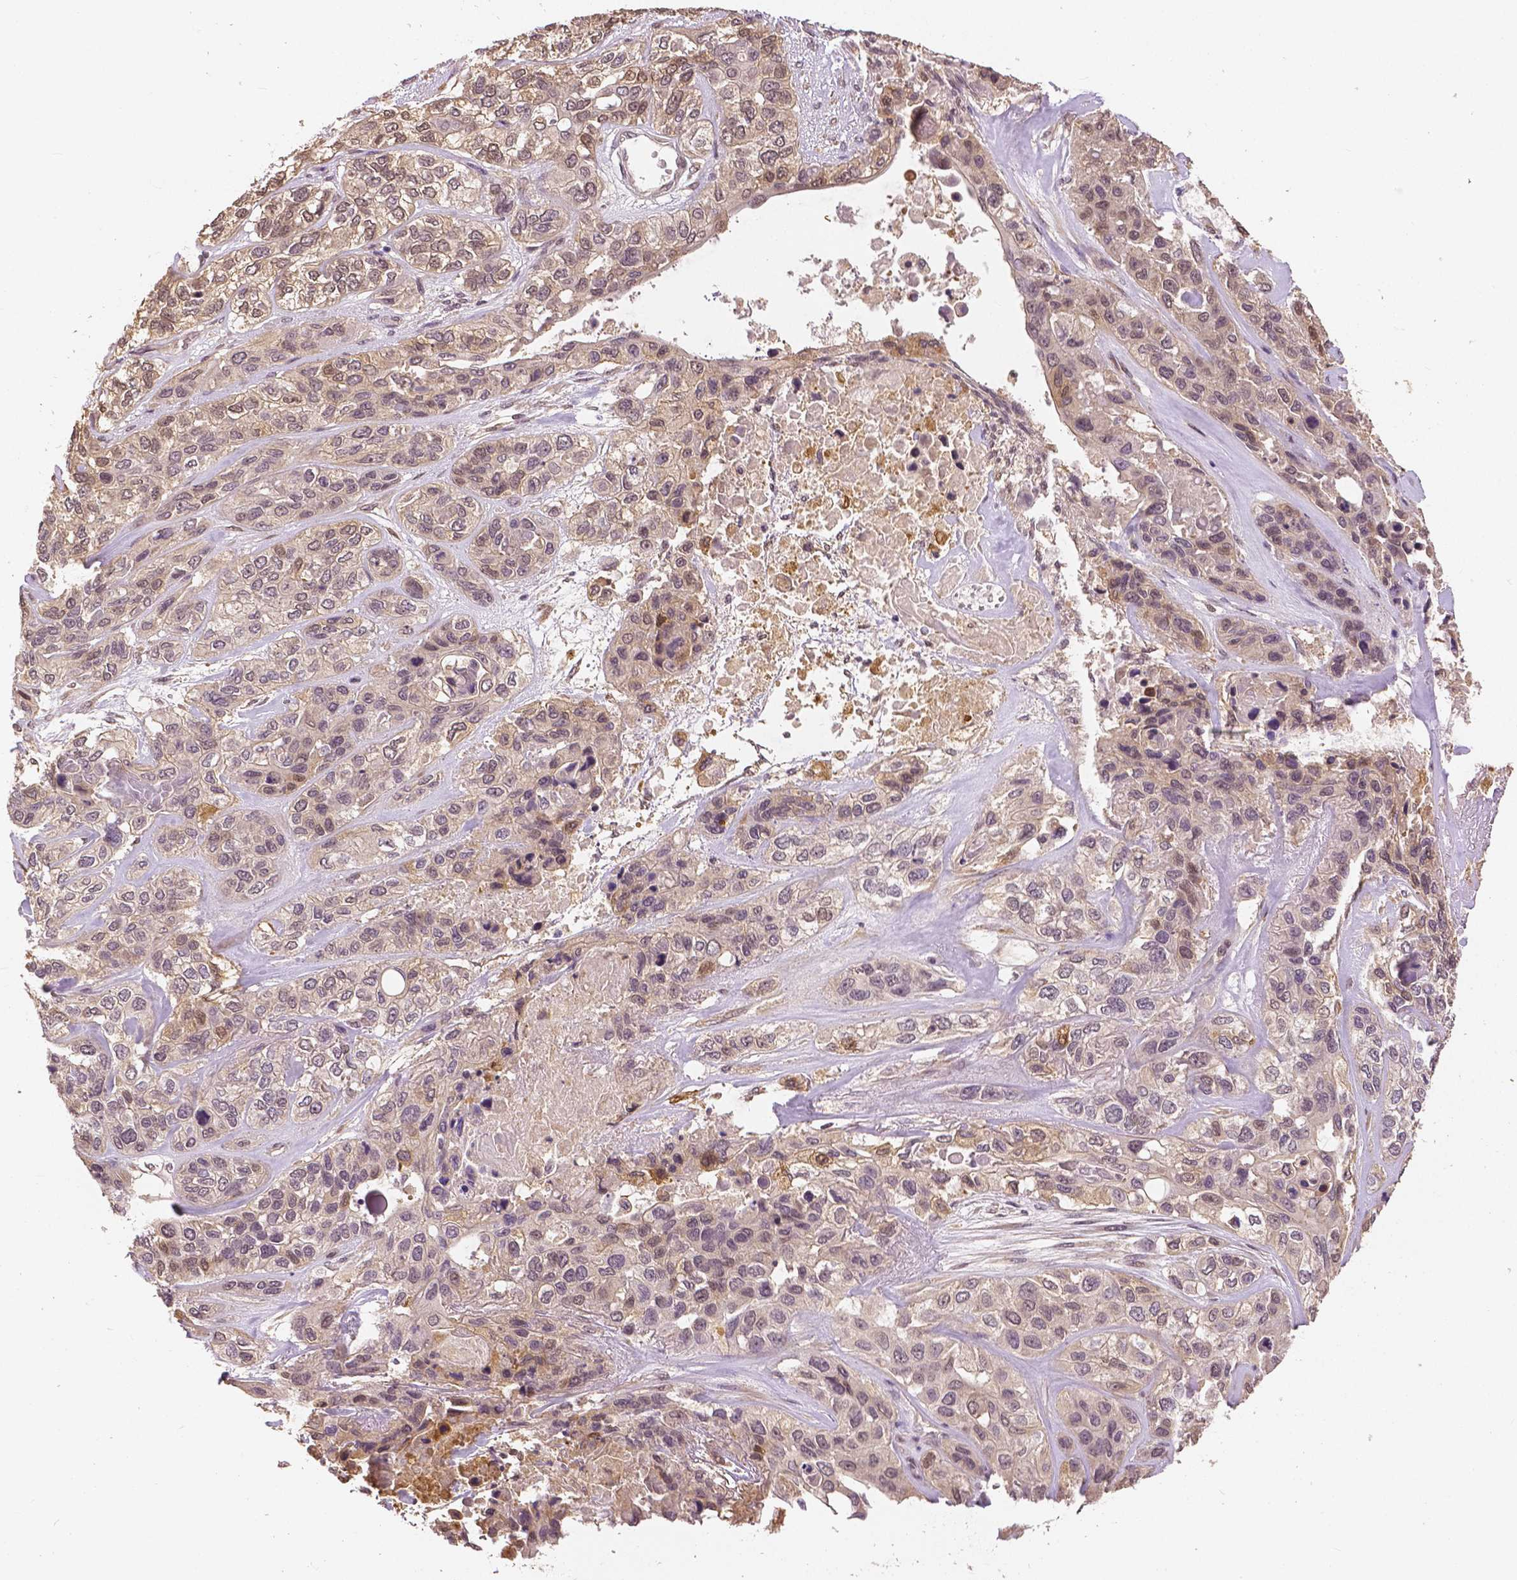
{"staining": {"intensity": "weak", "quantity": "25%-75%", "location": "cytoplasmic/membranous,nuclear"}, "tissue": "lung cancer", "cell_type": "Tumor cells", "image_type": "cancer", "snomed": [{"axis": "morphology", "description": "Squamous cell carcinoma, NOS"}, {"axis": "topography", "description": "Lung"}], "caption": "A high-resolution image shows IHC staining of squamous cell carcinoma (lung), which shows weak cytoplasmic/membranous and nuclear positivity in approximately 25%-75% of tumor cells.", "gene": "MAP1LC3B", "patient": {"sex": "female", "age": 70}}